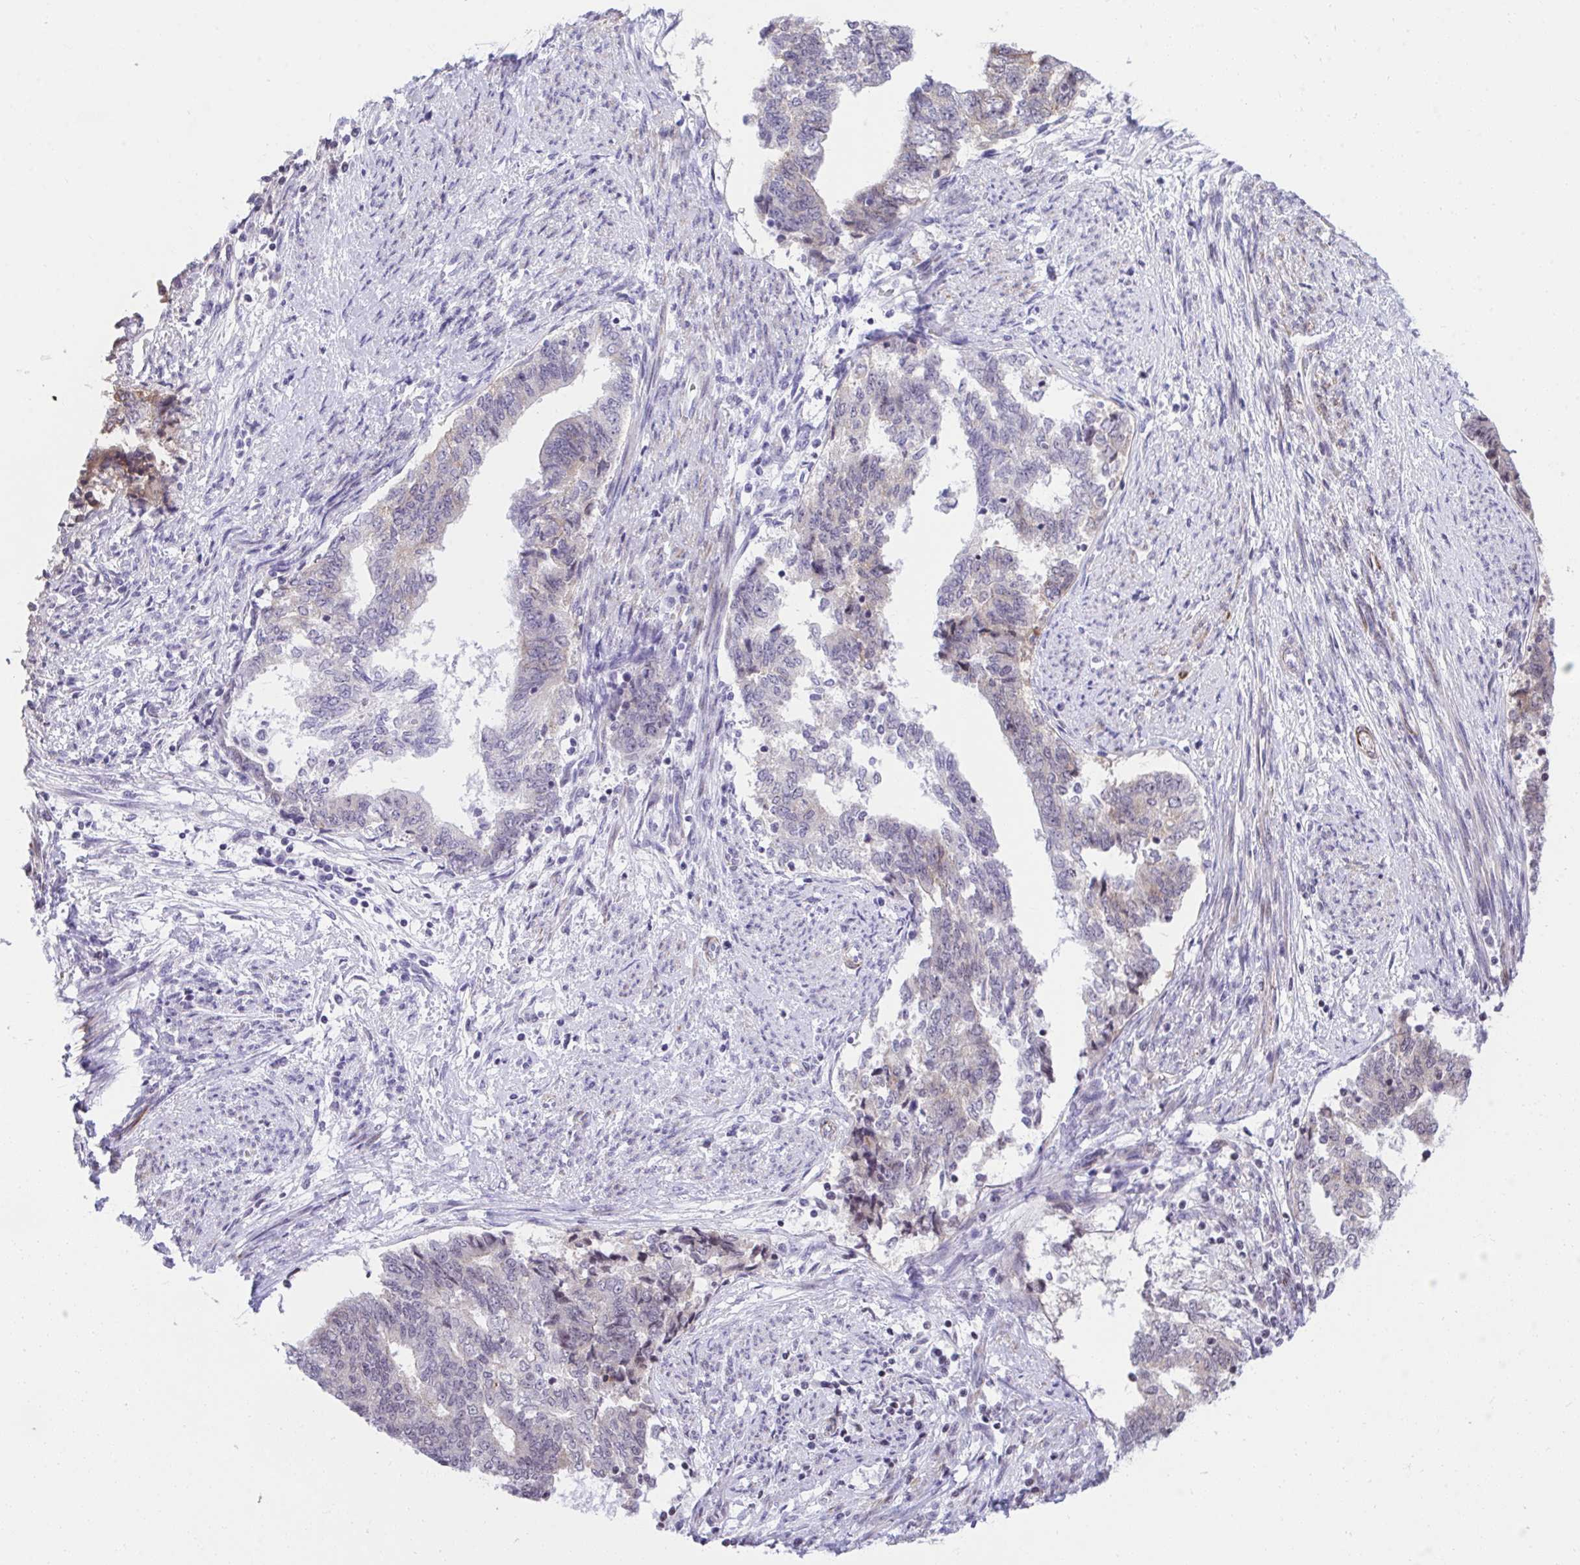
{"staining": {"intensity": "negative", "quantity": "none", "location": "none"}, "tissue": "endometrial cancer", "cell_type": "Tumor cells", "image_type": "cancer", "snomed": [{"axis": "morphology", "description": "Adenocarcinoma, NOS"}, {"axis": "topography", "description": "Endometrium"}], "caption": "High magnification brightfield microscopy of adenocarcinoma (endometrial) stained with DAB (brown) and counterstained with hematoxylin (blue): tumor cells show no significant expression.", "gene": "KCNN4", "patient": {"sex": "female", "age": 65}}